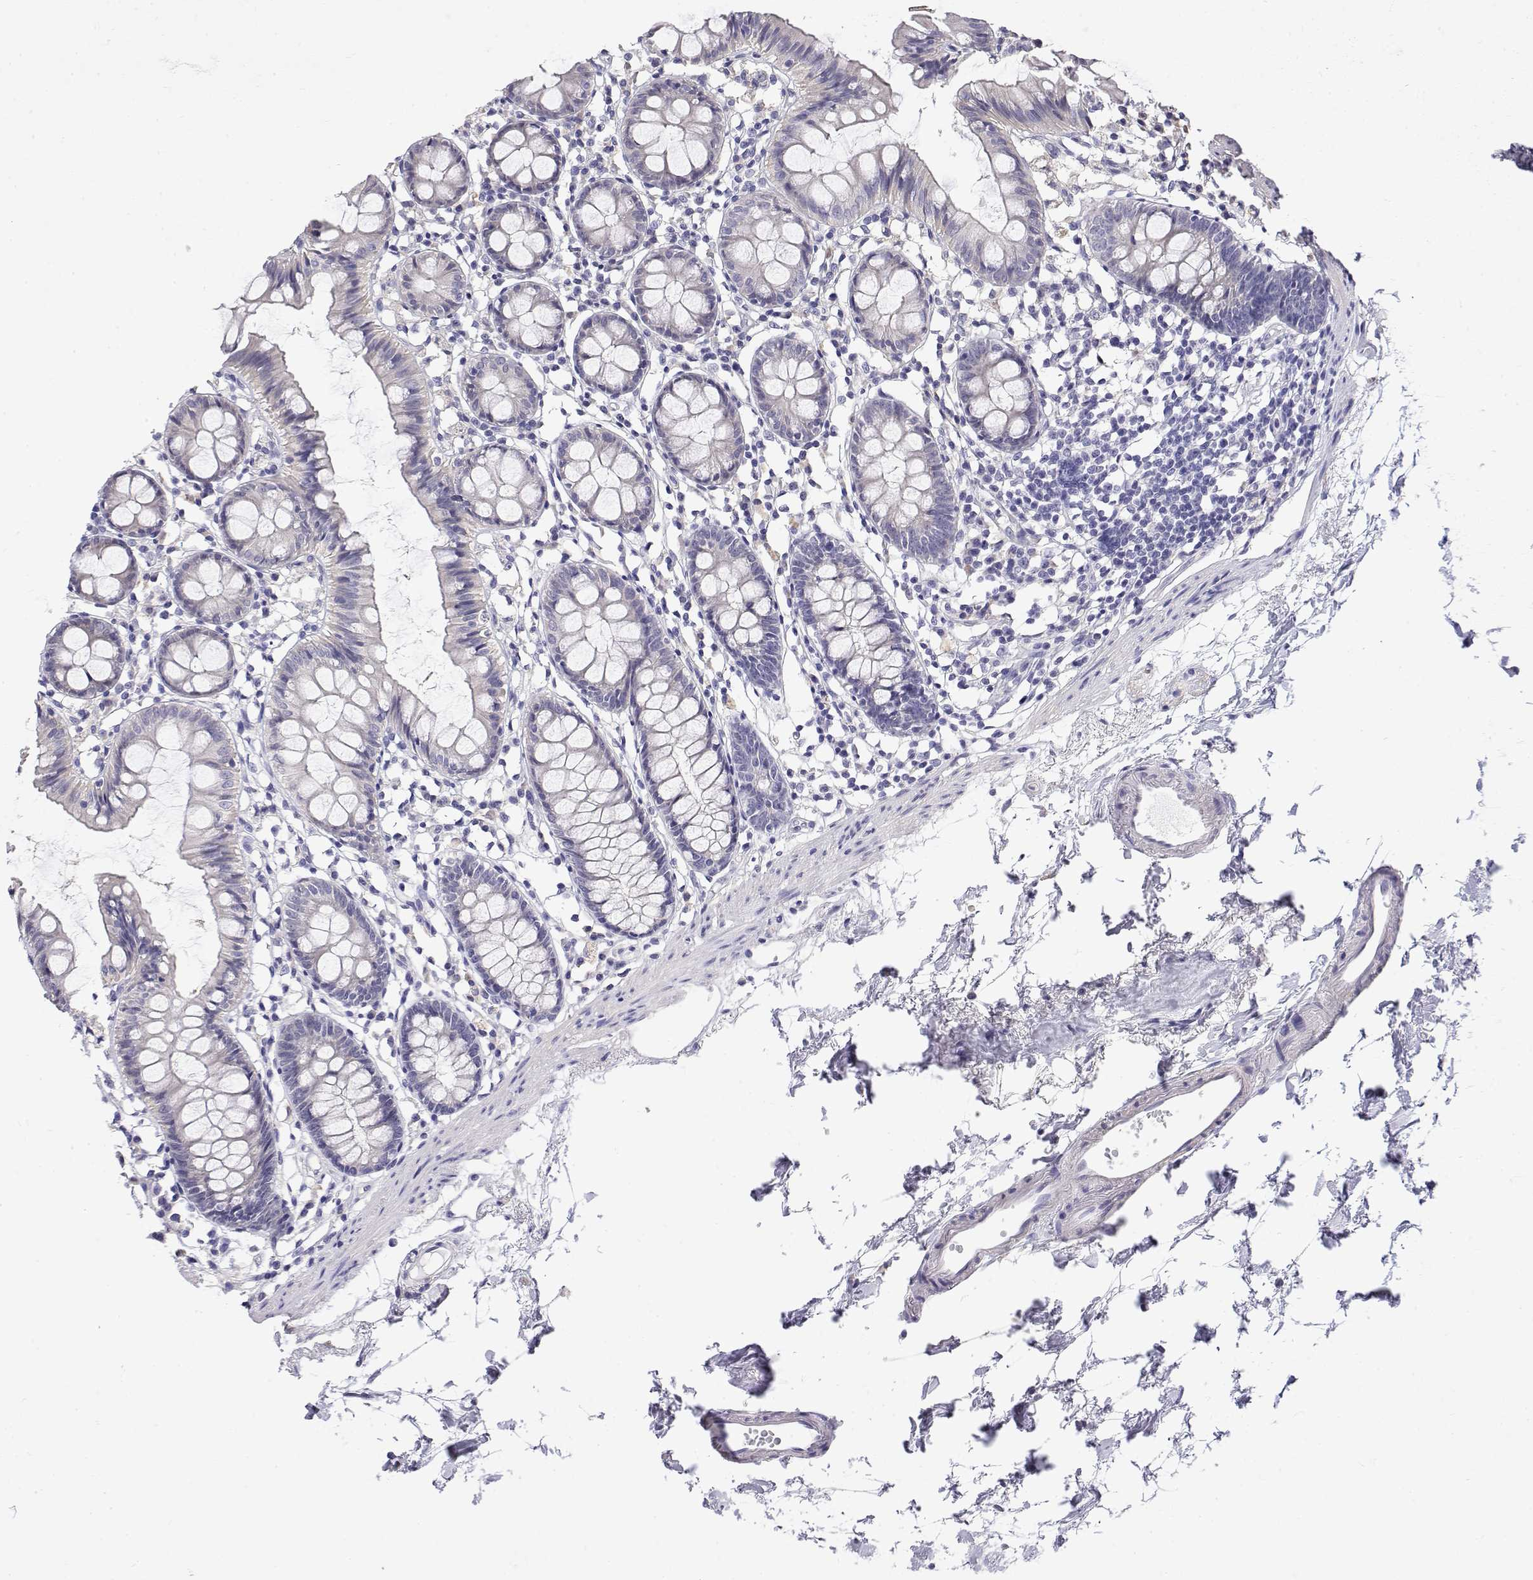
{"staining": {"intensity": "negative", "quantity": "none", "location": "none"}, "tissue": "colon", "cell_type": "Endothelial cells", "image_type": "normal", "snomed": [{"axis": "morphology", "description": "Normal tissue, NOS"}, {"axis": "topography", "description": "Colon"}], "caption": "Immunohistochemistry image of benign colon stained for a protein (brown), which reveals no staining in endothelial cells.", "gene": "LY6D", "patient": {"sex": "female", "age": 84}}